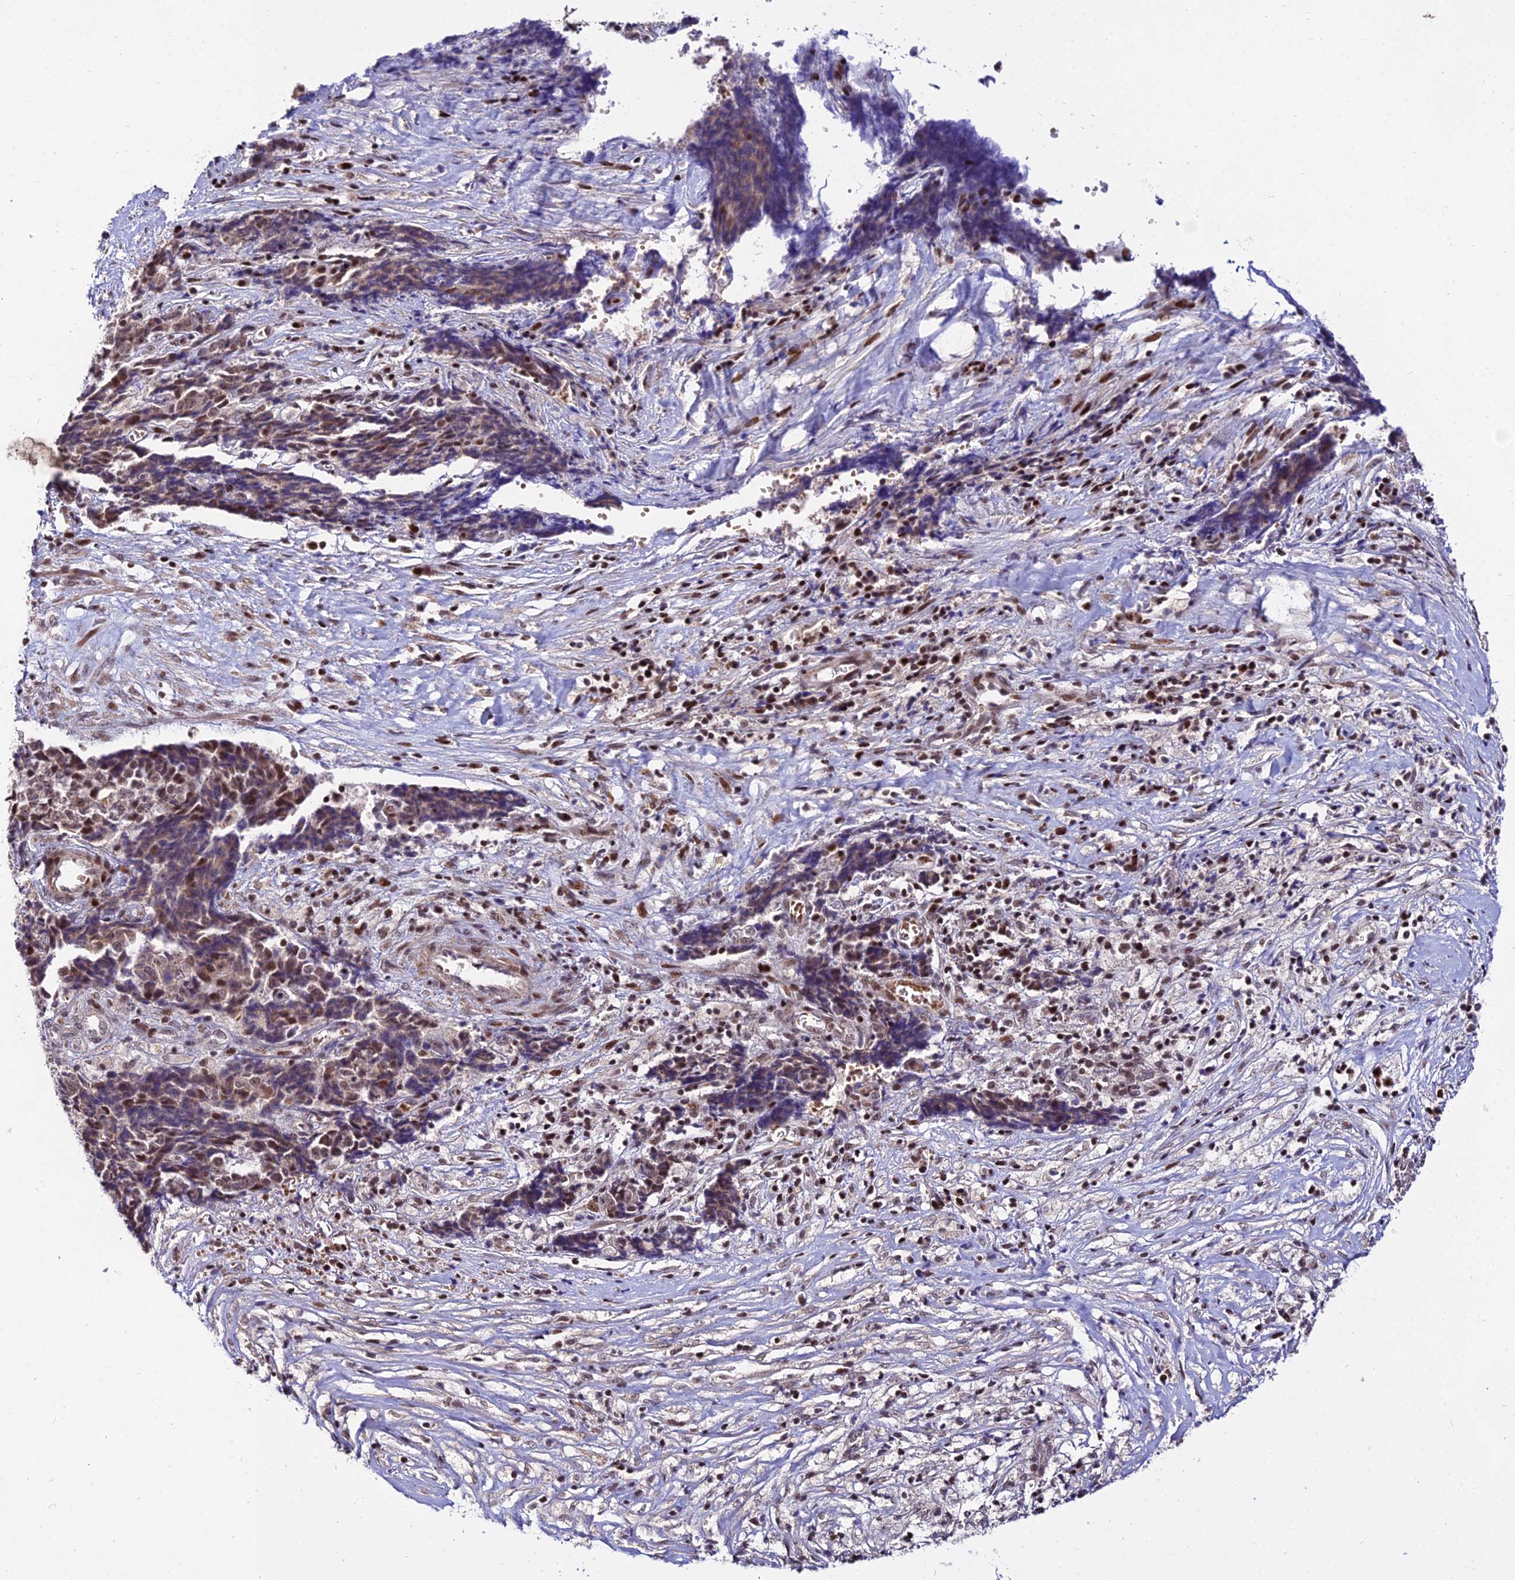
{"staining": {"intensity": "weak", "quantity": "25%-75%", "location": "nuclear"}, "tissue": "ovarian cancer", "cell_type": "Tumor cells", "image_type": "cancer", "snomed": [{"axis": "morphology", "description": "Carcinoma, endometroid"}, {"axis": "topography", "description": "Ovary"}], "caption": "Immunohistochemistry (IHC) histopathology image of human ovarian endometroid carcinoma stained for a protein (brown), which reveals low levels of weak nuclear positivity in about 25%-75% of tumor cells.", "gene": "CIB3", "patient": {"sex": "female", "age": 42}}